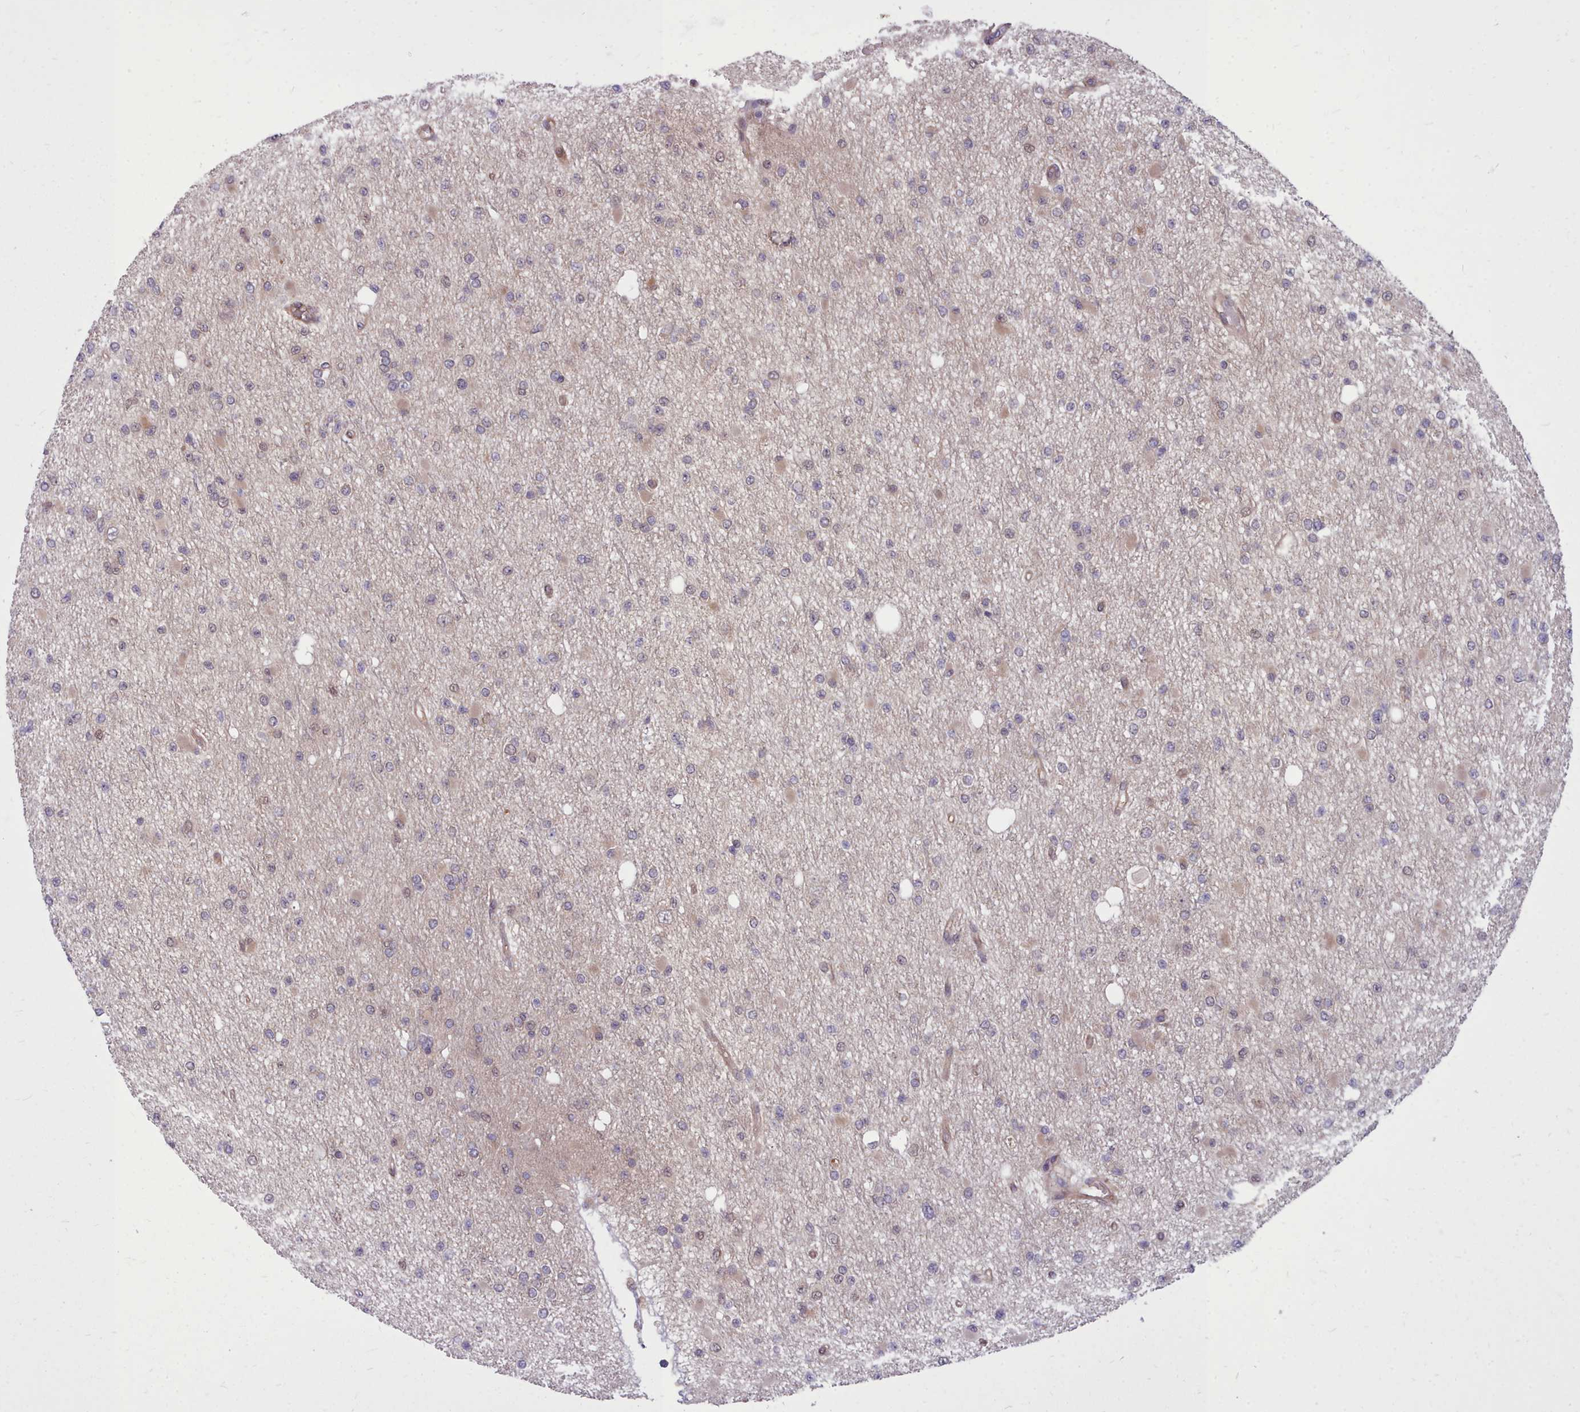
{"staining": {"intensity": "negative", "quantity": "none", "location": "none"}, "tissue": "glioma", "cell_type": "Tumor cells", "image_type": "cancer", "snomed": [{"axis": "morphology", "description": "Glioma, malignant, Low grade"}, {"axis": "topography", "description": "Brain"}], "caption": "There is no significant positivity in tumor cells of low-grade glioma (malignant).", "gene": "AHCY", "patient": {"sex": "female", "age": 22}}